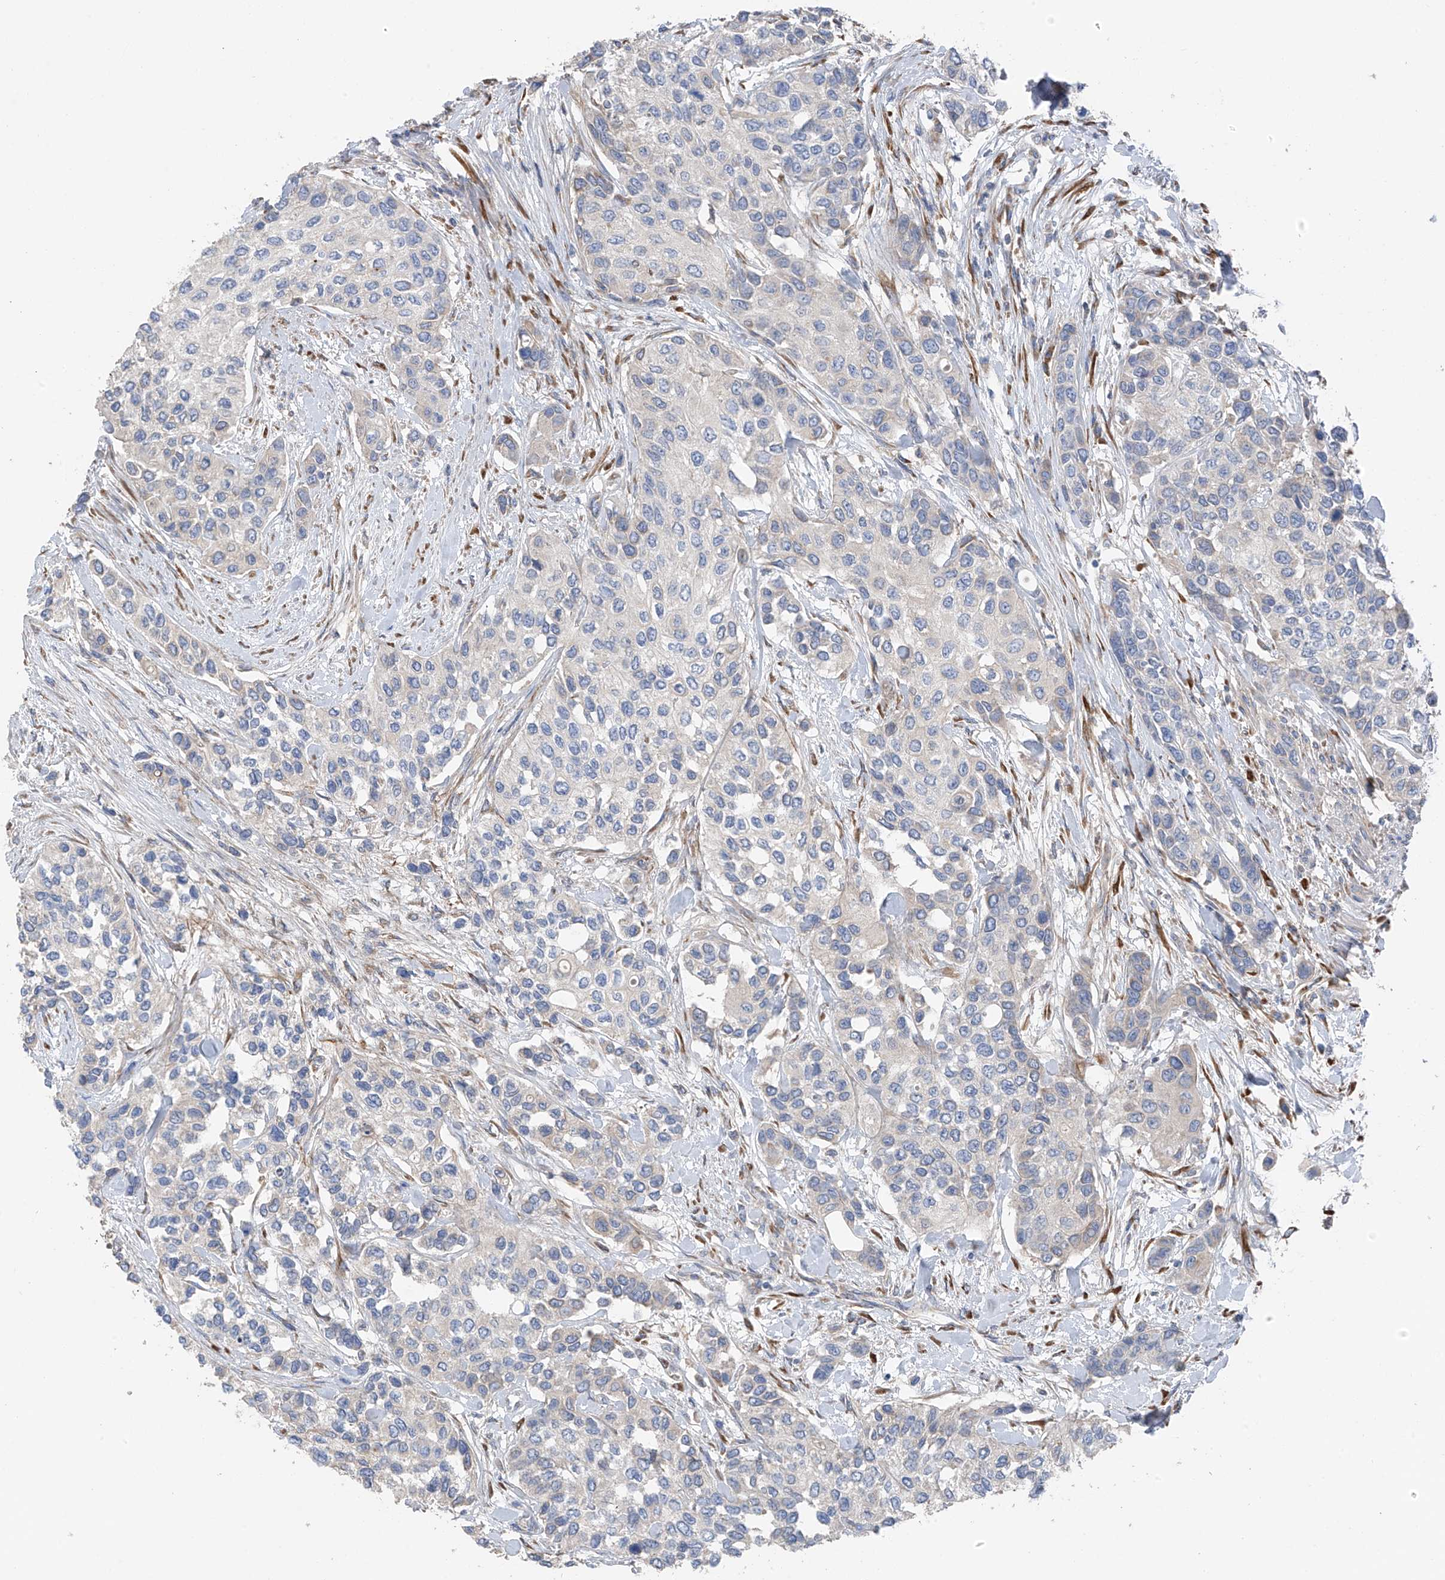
{"staining": {"intensity": "negative", "quantity": "none", "location": "none"}, "tissue": "urothelial cancer", "cell_type": "Tumor cells", "image_type": "cancer", "snomed": [{"axis": "morphology", "description": "Normal tissue, NOS"}, {"axis": "morphology", "description": "Urothelial carcinoma, High grade"}, {"axis": "topography", "description": "Vascular tissue"}, {"axis": "topography", "description": "Urinary bladder"}], "caption": "The immunohistochemistry micrograph has no significant positivity in tumor cells of urothelial cancer tissue.", "gene": "GALNTL6", "patient": {"sex": "female", "age": 56}}